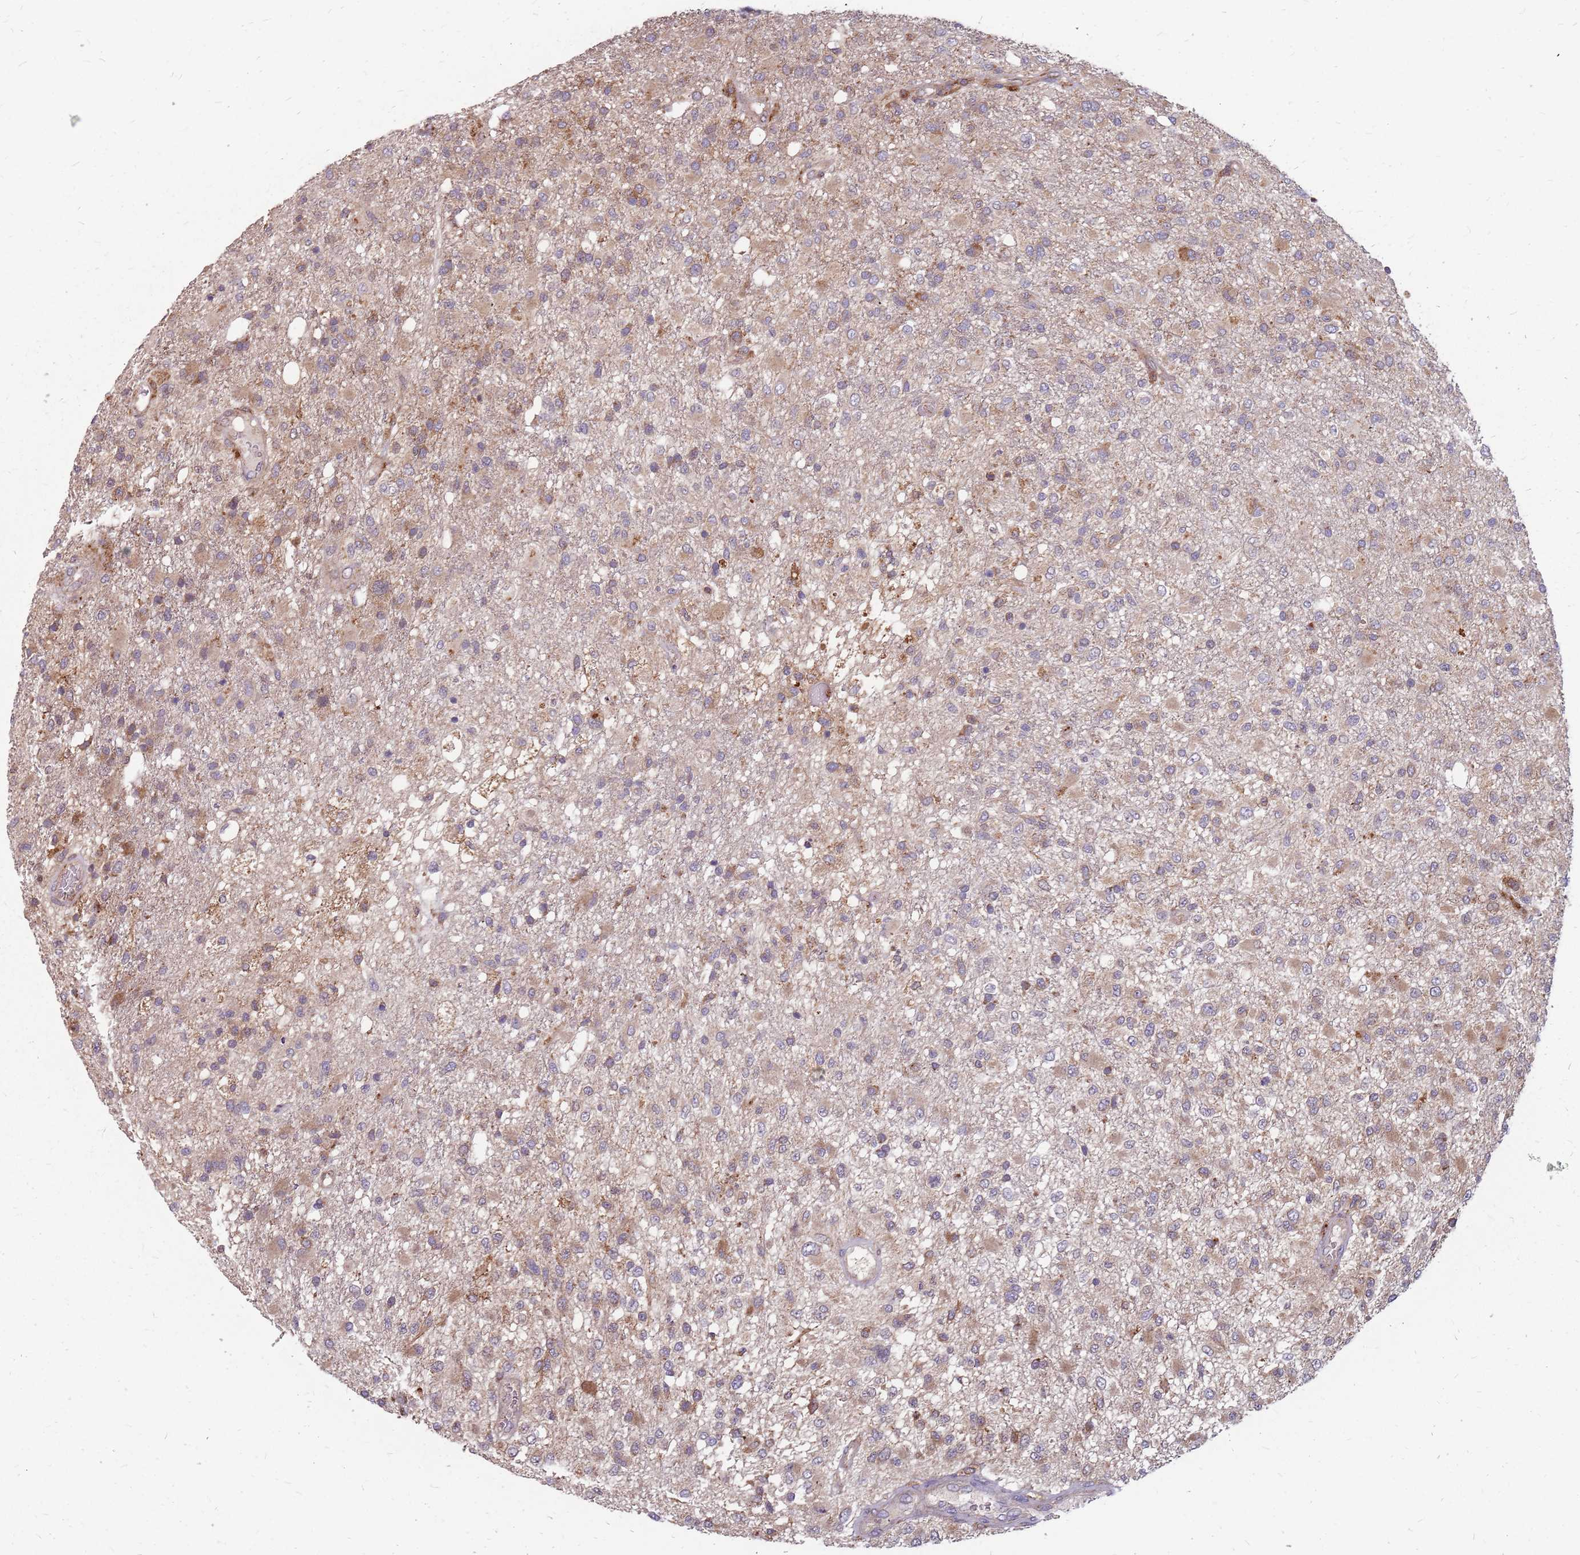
{"staining": {"intensity": "moderate", "quantity": "25%-75%", "location": "cytoplasmic/membranous"}, "tissue": "glioma", "cell_type": "Tumor cells", "image_type": "cancer", "snomed": [{"axis": "morphology", "description": "Glioma, malignant, High grade"}, {"axis": "topography", "description": "Brain"}], "caption": "Immunohistochemistry (IHC) of malignant glioma (high-grade) exhibits medium levels of moderate cytoplasmic/membranous positivity in about 25%-75% of tumor cells.", "gene": "NME4", "patient": {"sex": "female", "age": 74}}